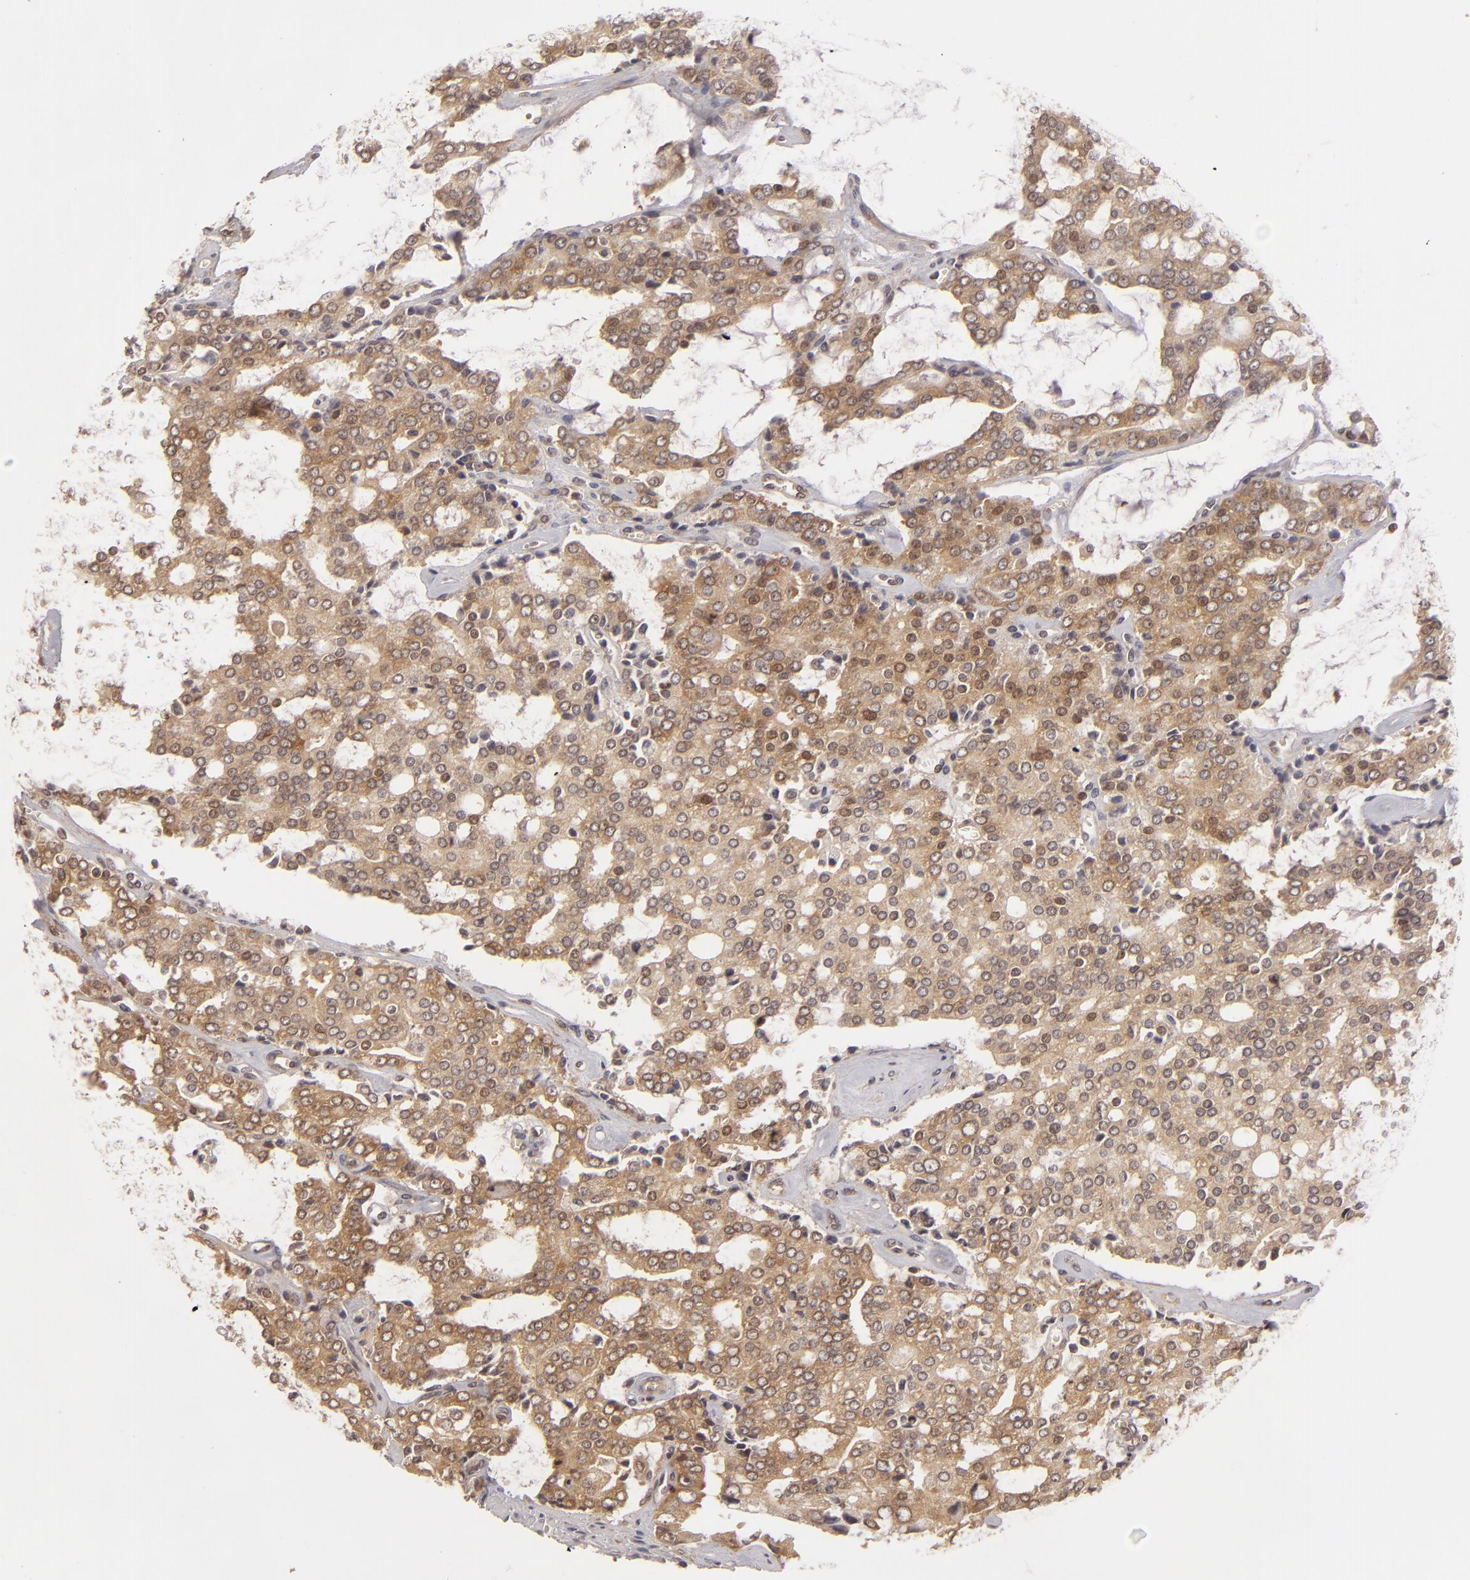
{"staining": {"intensity": "moderate", "quantity": ">75%", "location": "cytoplasmic/membranous"}, "tissue": "prostate cancer", "cell_type": "Tumor cells", "image_type": "cancer", "snomed": [{"axis": "morphology", "description": "Adenocarcinoma, High grade"}, {"axis": "topography", "description": "Prostate"}], "caption": "Immunohistochemical staining of prostate cancer shows medium levels of moderate cytoplasmic/membranous staining in about >75% of tumor cells.", "gene": "MAPK3", "patient": {"sex": "male", "age": 67}}